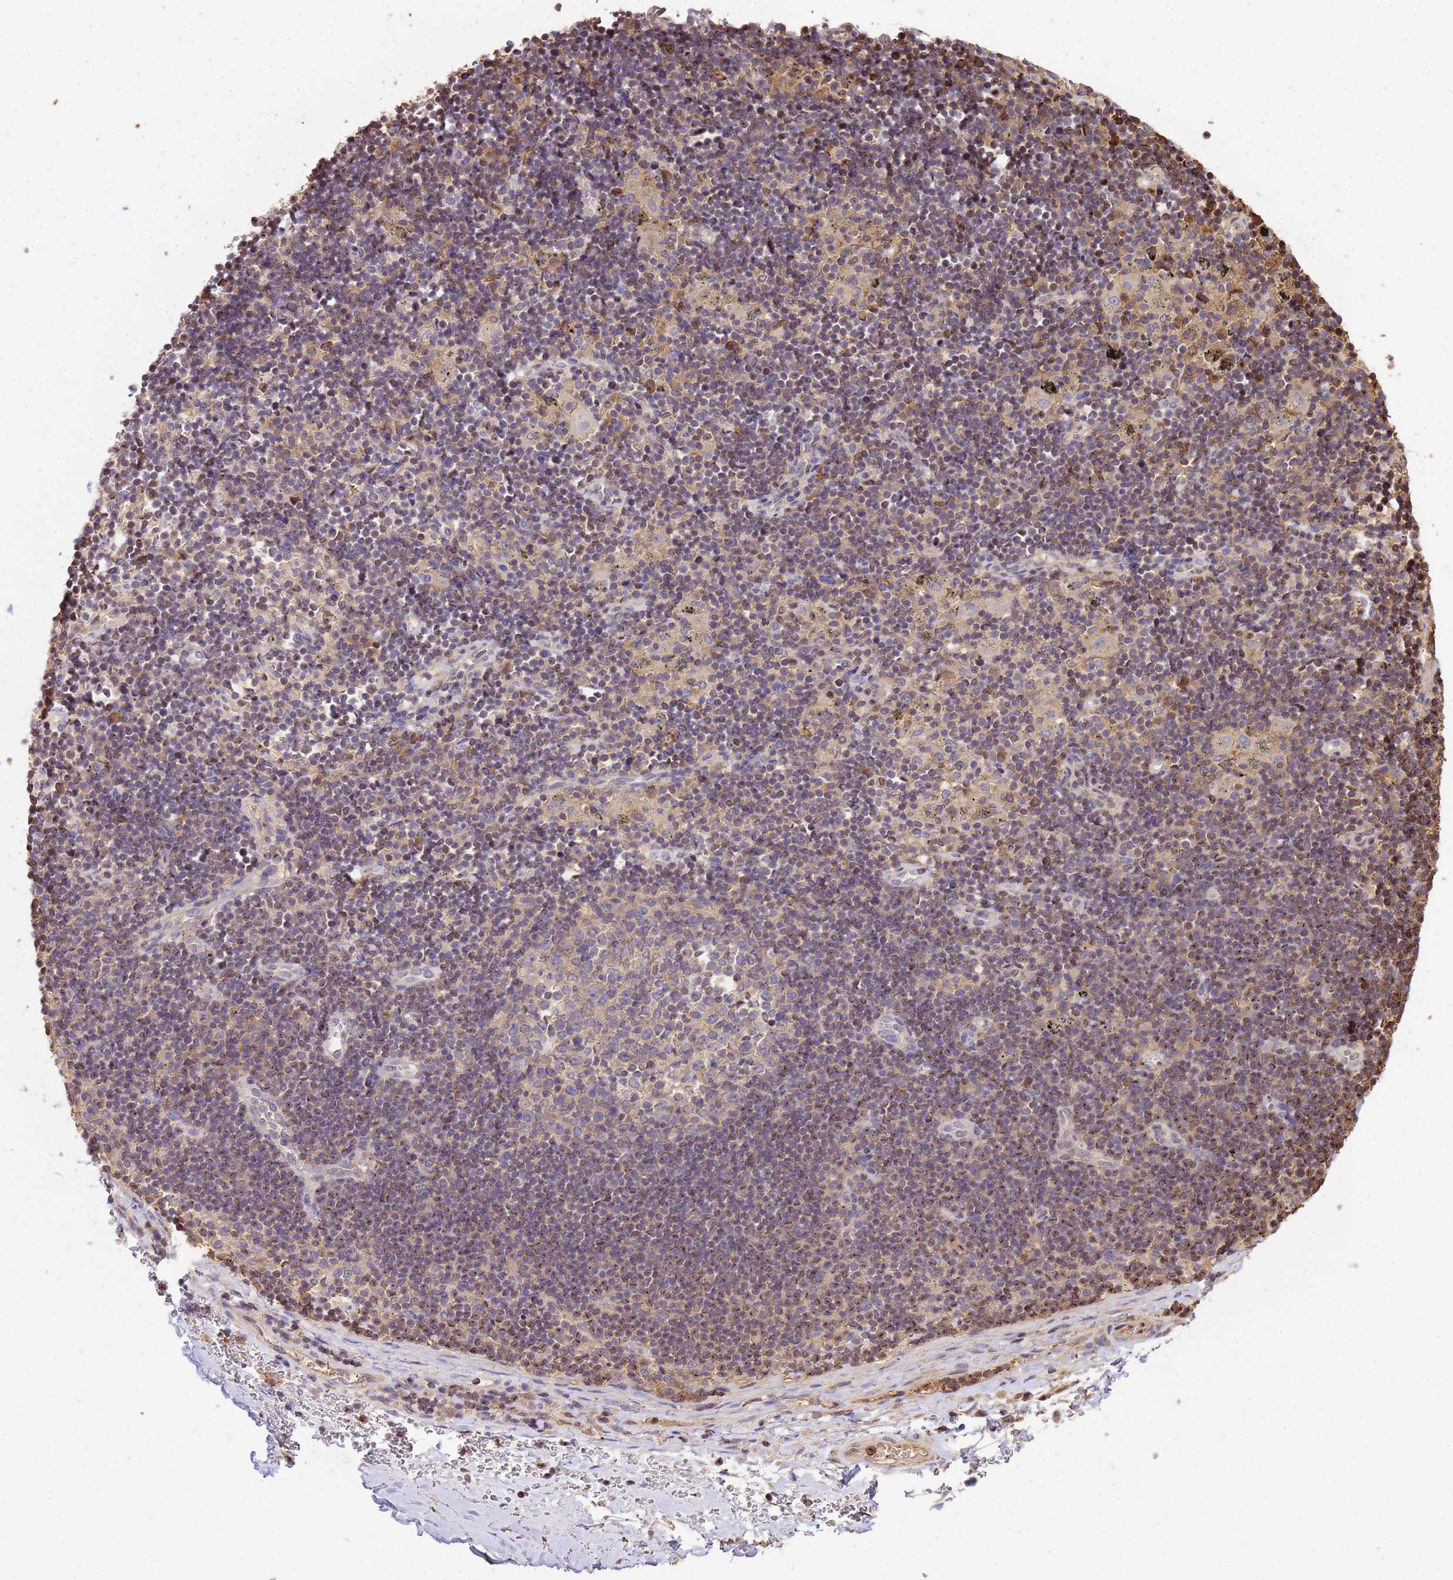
{"staining": {"intensity": "negative", "quantity": "none", "location": "none"}, "tissue": "adipose tissue", "cell_type": "Adipocytes", "image_type": "normal", "snomed": [{"axis": "morphology", "description": "Normal tissue, NOS"}, {"axis": "topography", "description": "Lymph node"}, {"axis": "topography", "description": "Cartilage tissue"}, {"axis": "topography", "description": "Bronchus"}], "caption": "Photomicrograph shows no protein staining in adipocytes of unremarkable adipose tissue. (DAB immunohistochemistry visualized using brightfield microscopy, high magnification).", "gene": "WDR64", "patient": {"sex": "male", "age": 63}}